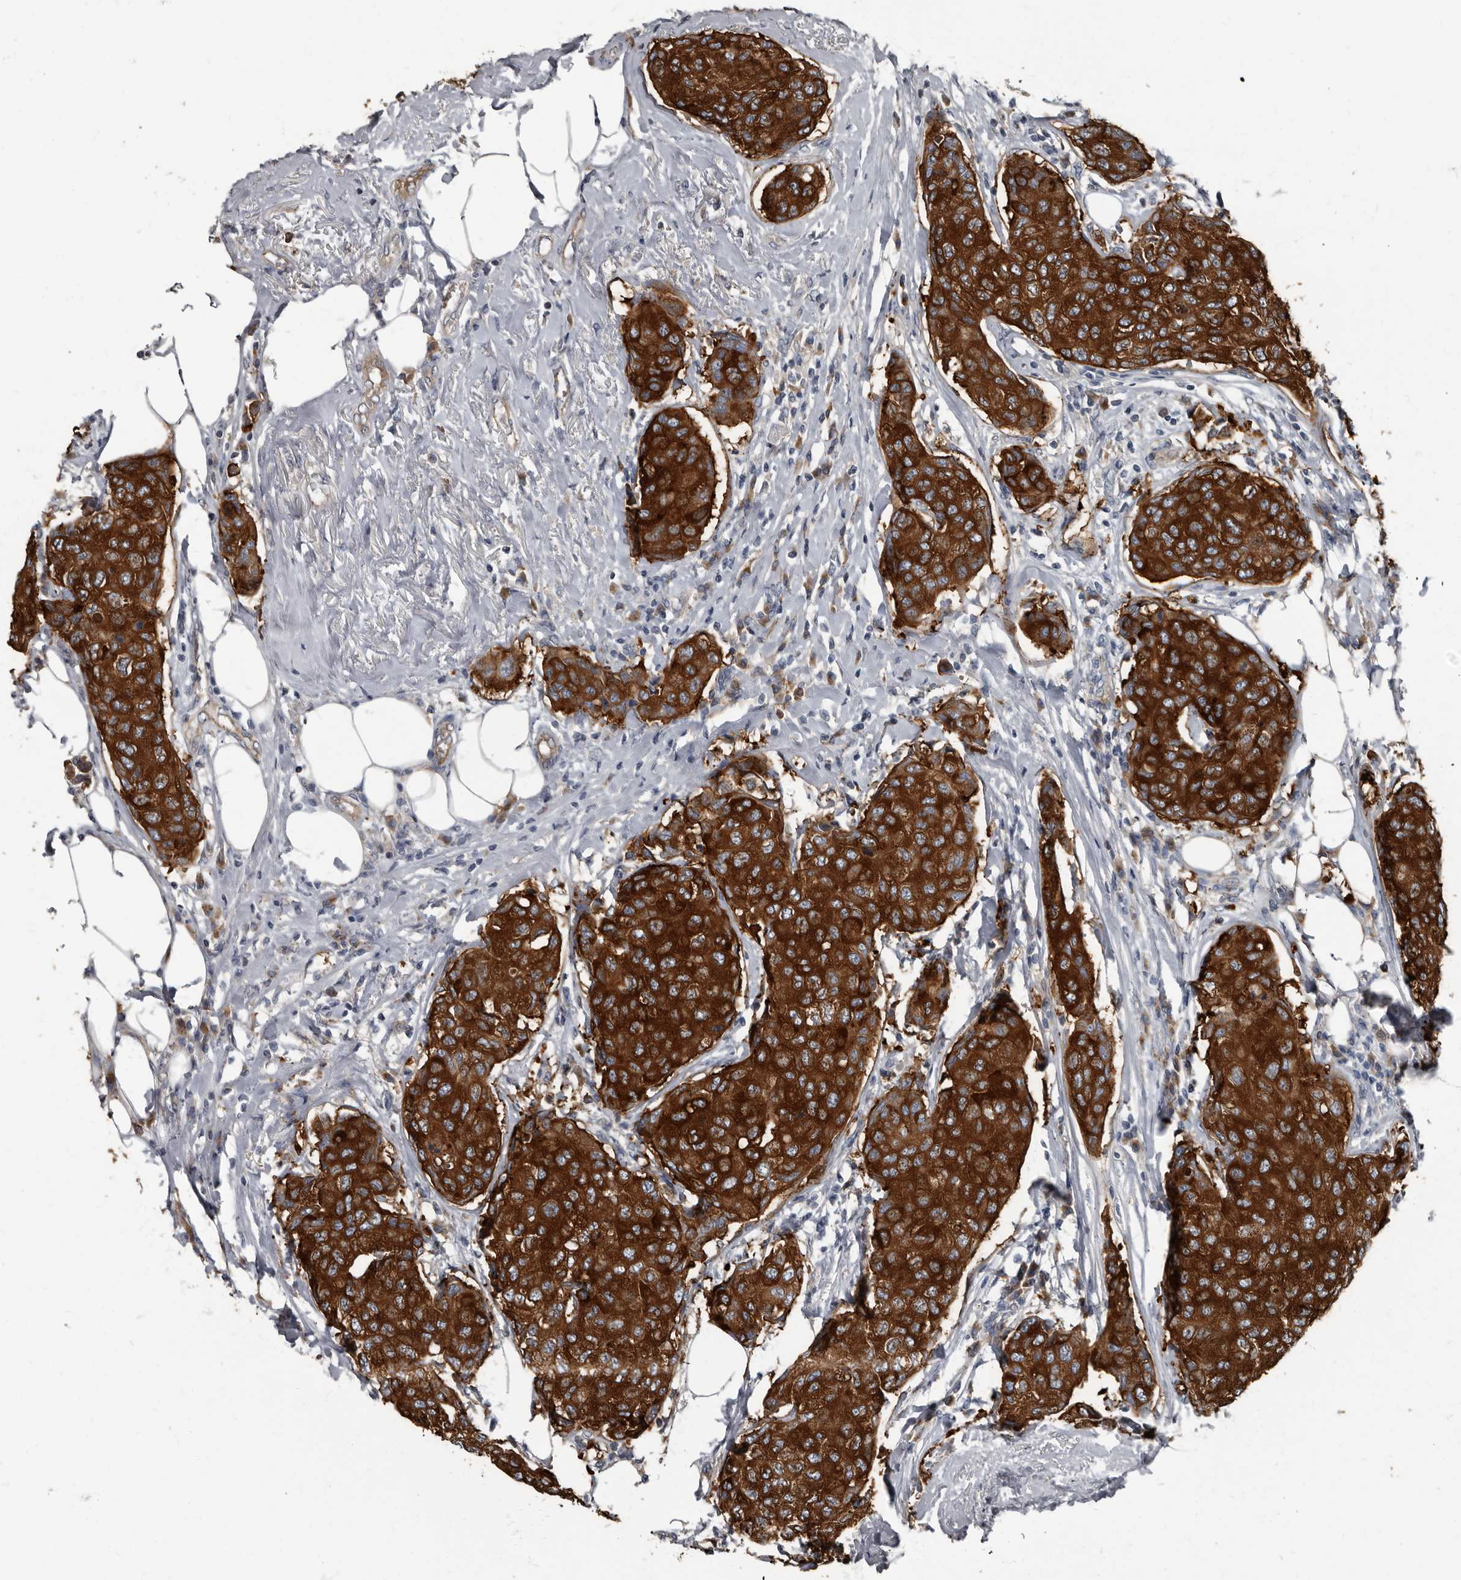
{"staining": {"intensity": "strong", "quantity": ">75%", "location": "cytoplasmic/membranous"}, "tissue": "breast cancer", "cell_type": "Tumor cells", "image_type": "cancer", "snomed": [{"axis": "morphology", "description": "Duct carcinoma"}, {"axis": "topography", "description": "Breast"}], "caption": "Strong cytoplasmic/membranous protein positivity is present in approximately >75% of tumor cells in breast cancer.", "gene": "TPD52L1", "patient": {"sex": "female", "age": 80}}